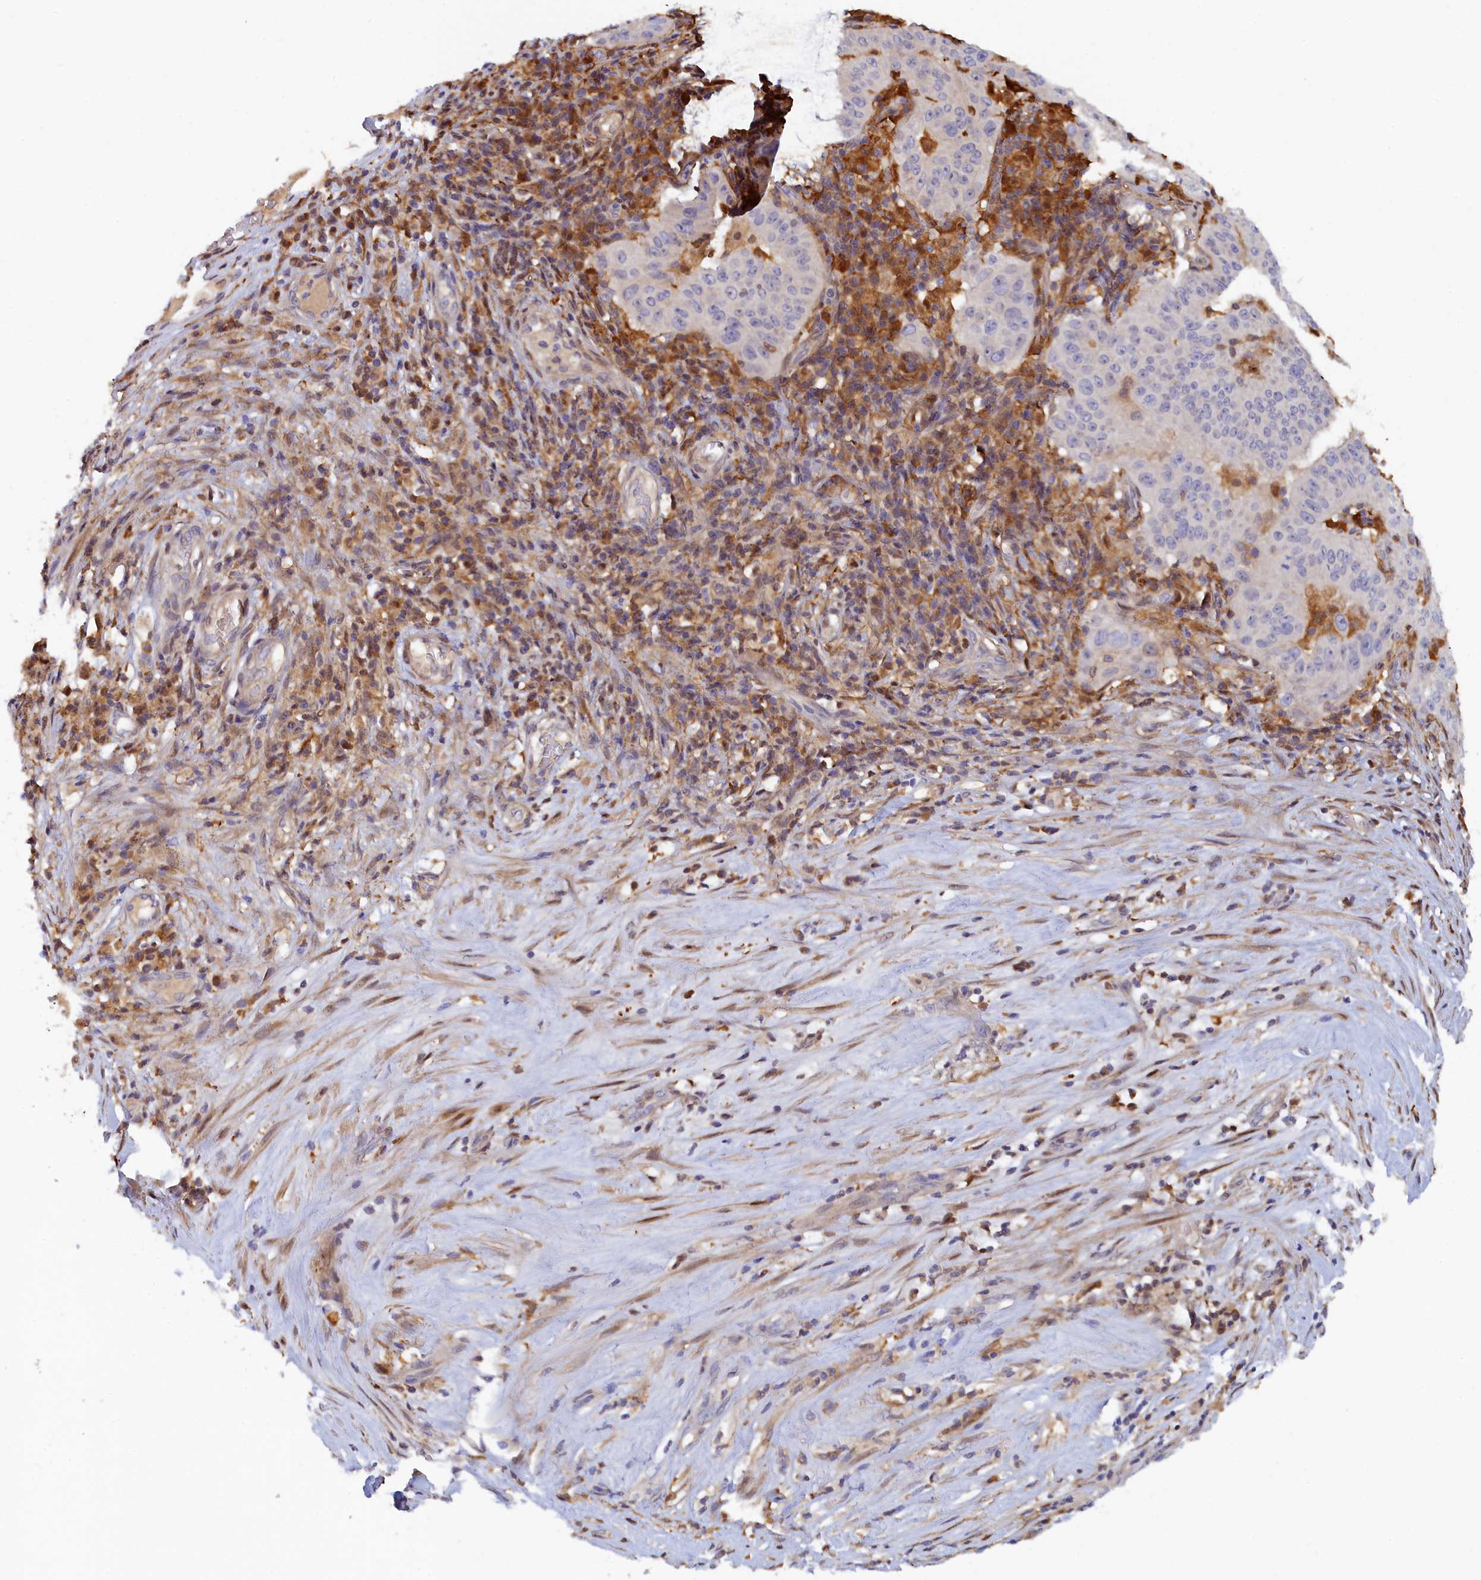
{"staining": {"intensity": "negative", "quantity": "none", "location": "none"}, "tissue": "pancreatic cancer", "cell_type": "Tumor cells", "image_type": "cancer", "snomed": [{"axis": "morphology", "description": "Adenocarcinoma, NOS"}, {"axis": "topography", "description": "Pancreas"}], "caption": "DAB immunohistochemical staining of human pancreatic adenocarcinoma displays no significant staining in tumor cells.", "gene": "SPATA5L1", "patient": {"sex": "male", "age": 63}}